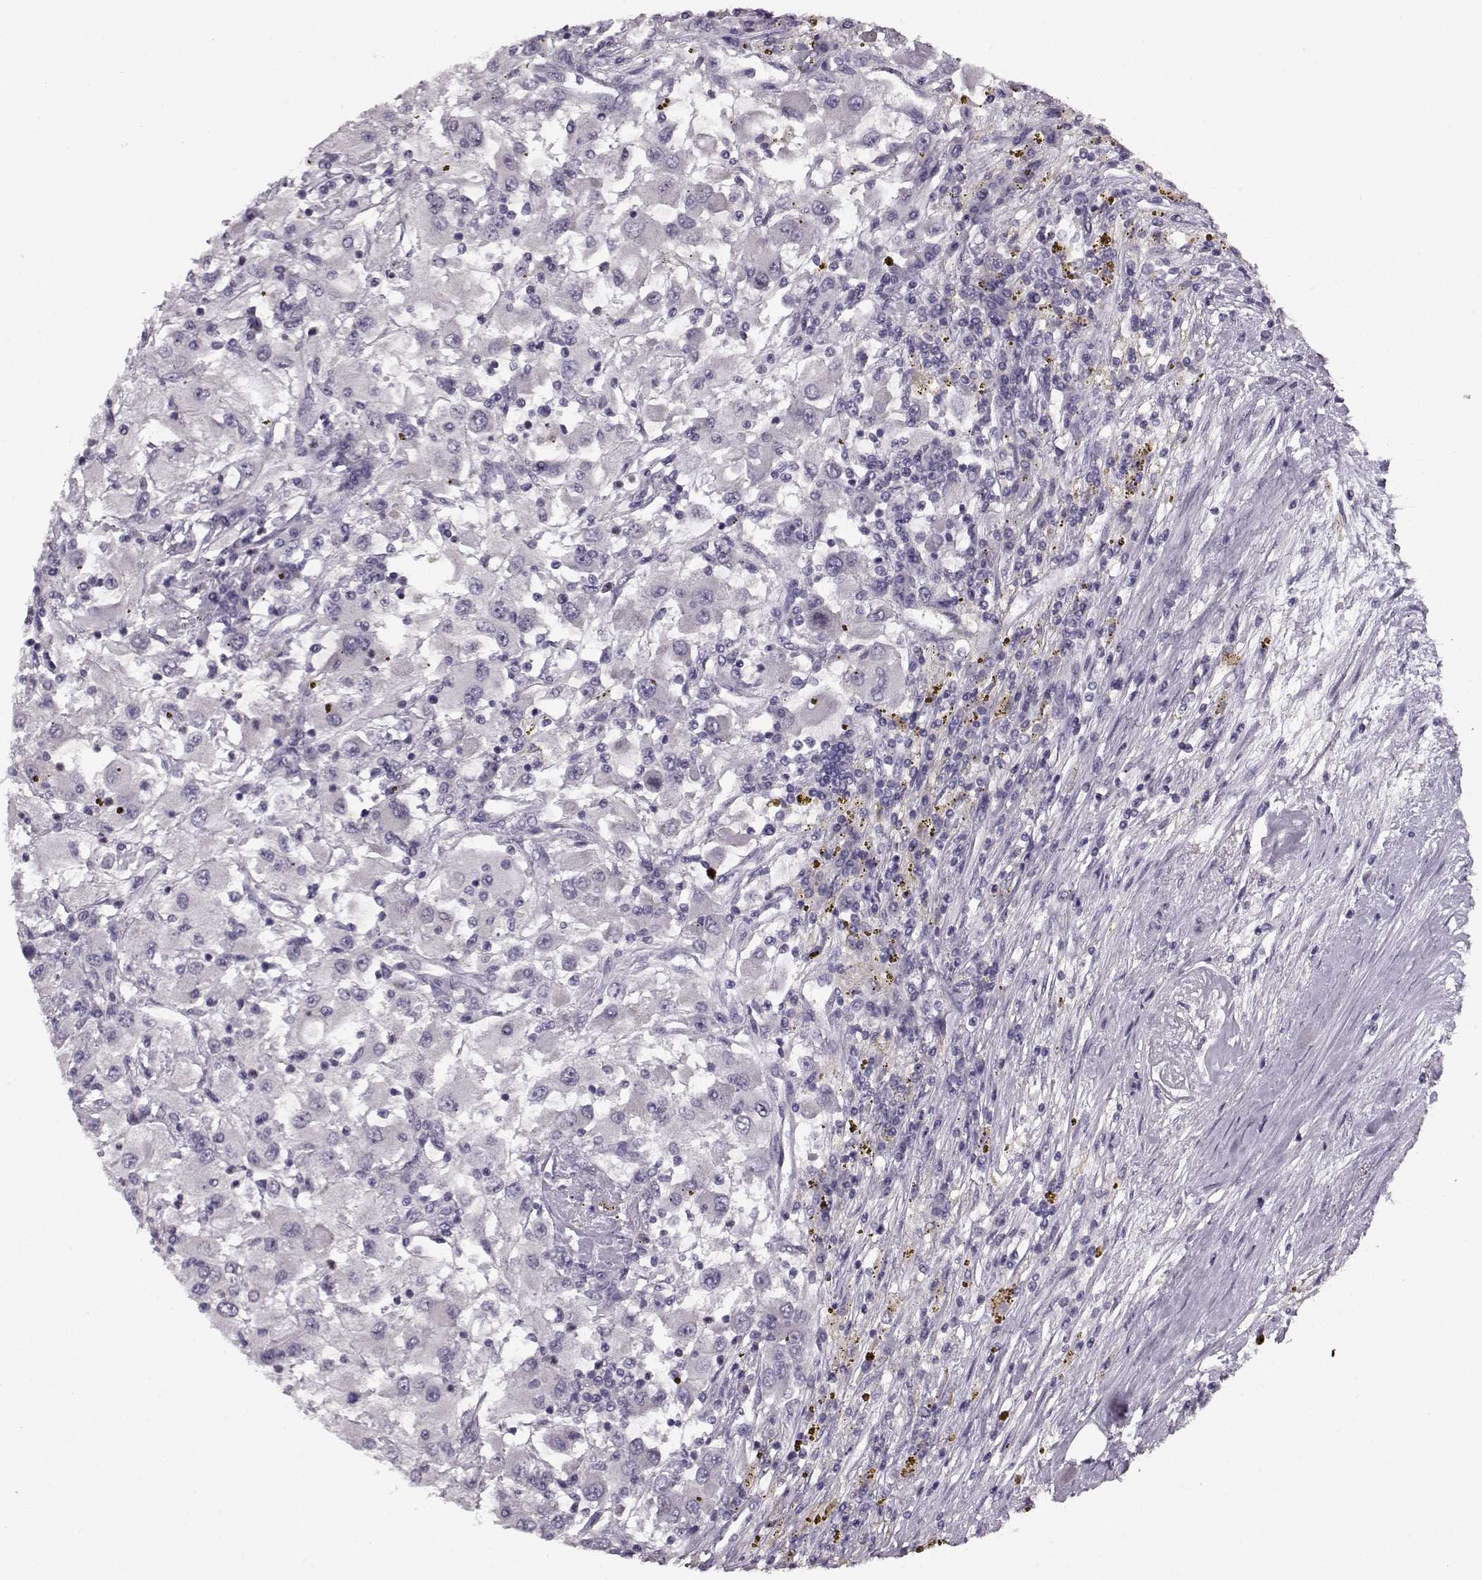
{"staining": {"intensity": "negative", "quantity": "none", "location": "none"}, "tissue": "renal cancer", "cell_type": "Tumor cells", "image_type": "cancer", "snomed": [{"axis": "morphology", "description": "Adenocarcinoma, NOS"}, {"axis": "topography", "description": "Kidney"}], "caption": "Adenocarcinoma (renal) stained for a protein using immunohistochemistry shows no positivity tumor cells.", "gene": "RP1L1", "patient": {"sex": "female", "age": 67}}